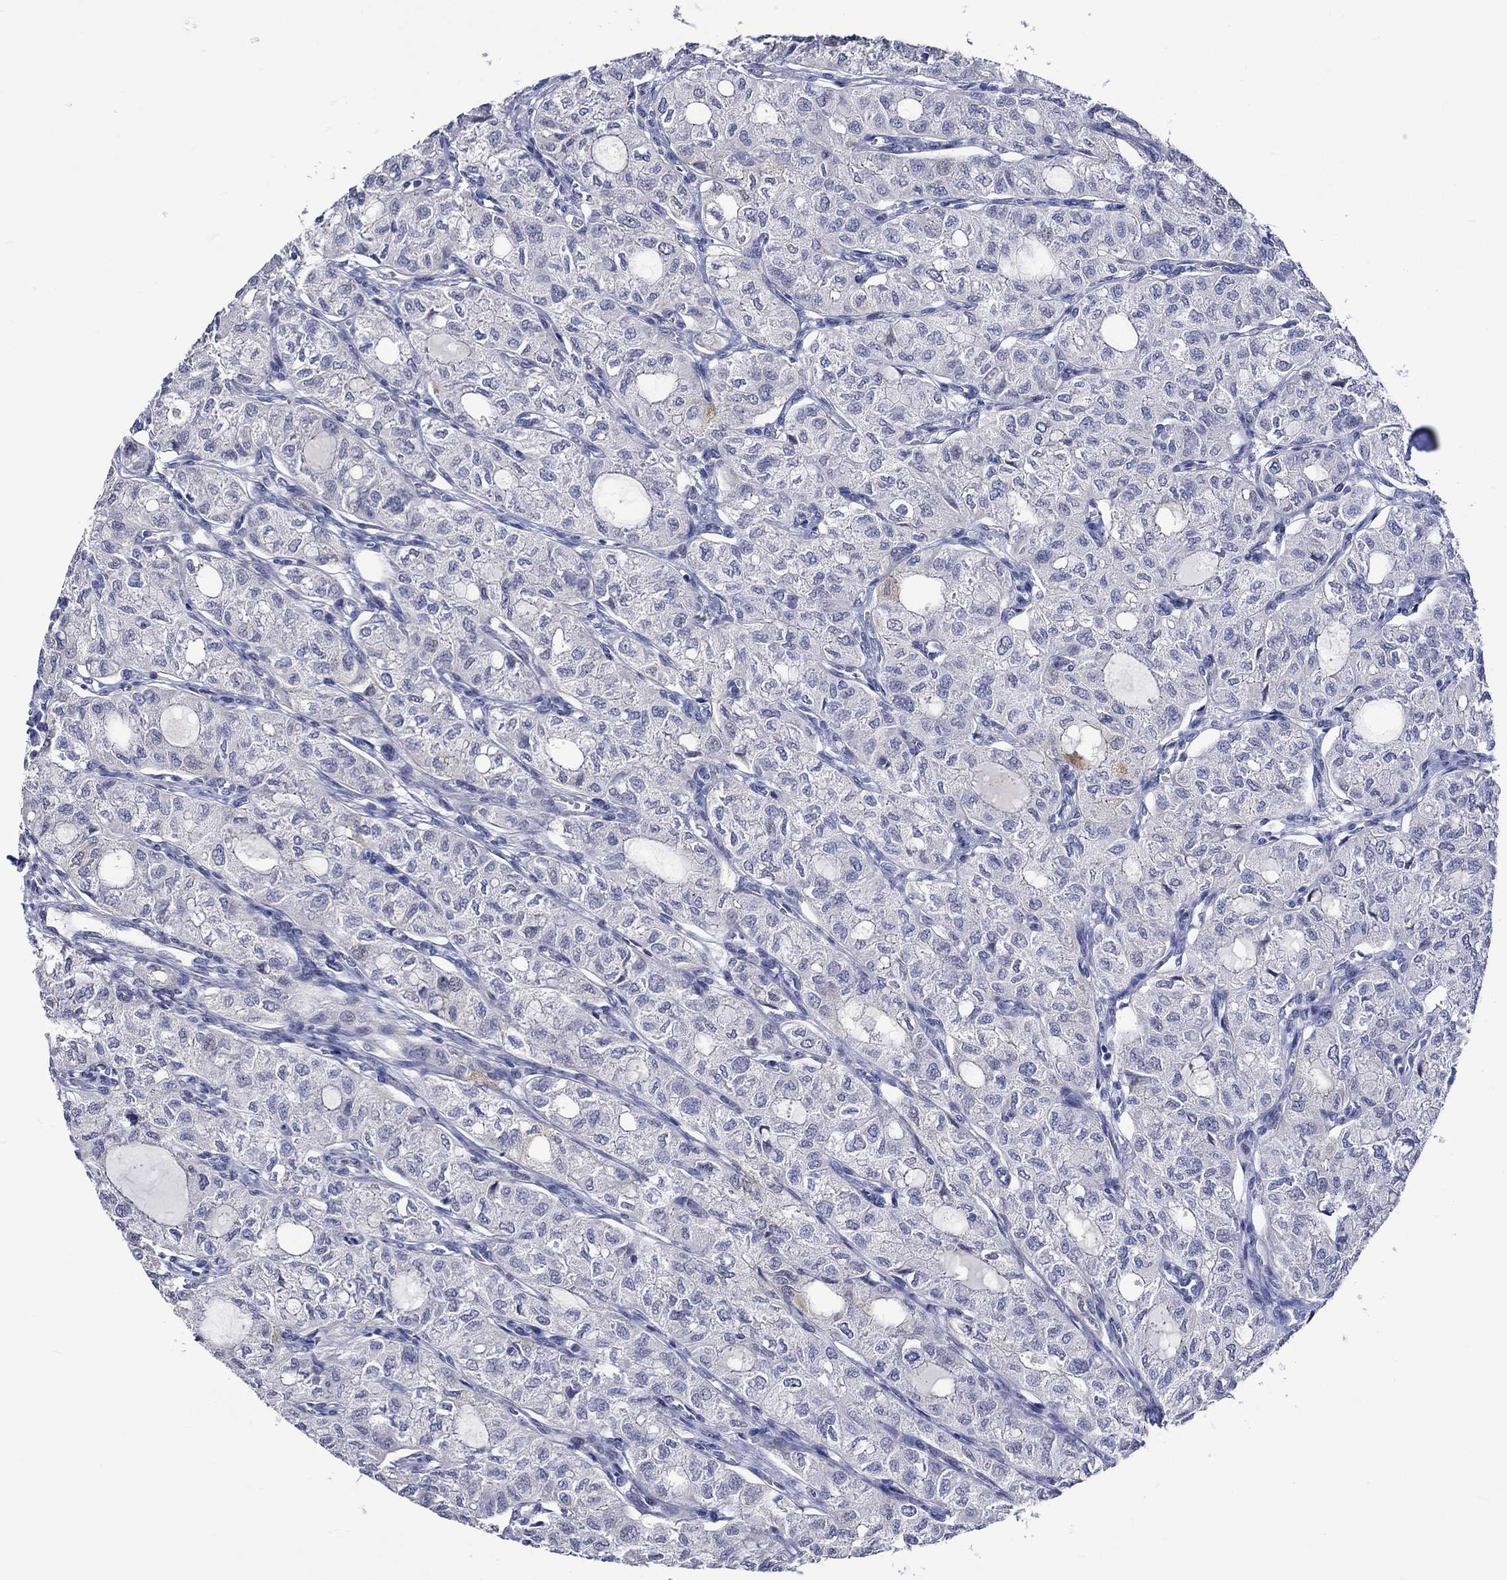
{"staining": {"intensity": "negative", "quantity": "none", "location": "none"}, "tissue": "thyroid cancer", "cell_type": "Tumor cells", "image_type": "cancer", "snomed": [{"axis": "morphology", "description": "Follicular adenoma carcinoma, NOS"}, {"axis": "topography", "description": "Thyroid gland"}], "caption": "Thyroid follicular adenoma carcinoma was stained to show a protein in brown. There is no significant staining in tumor cells.", "gene": "CRYAB", "patient": {"sex": "male", "age": 75}}